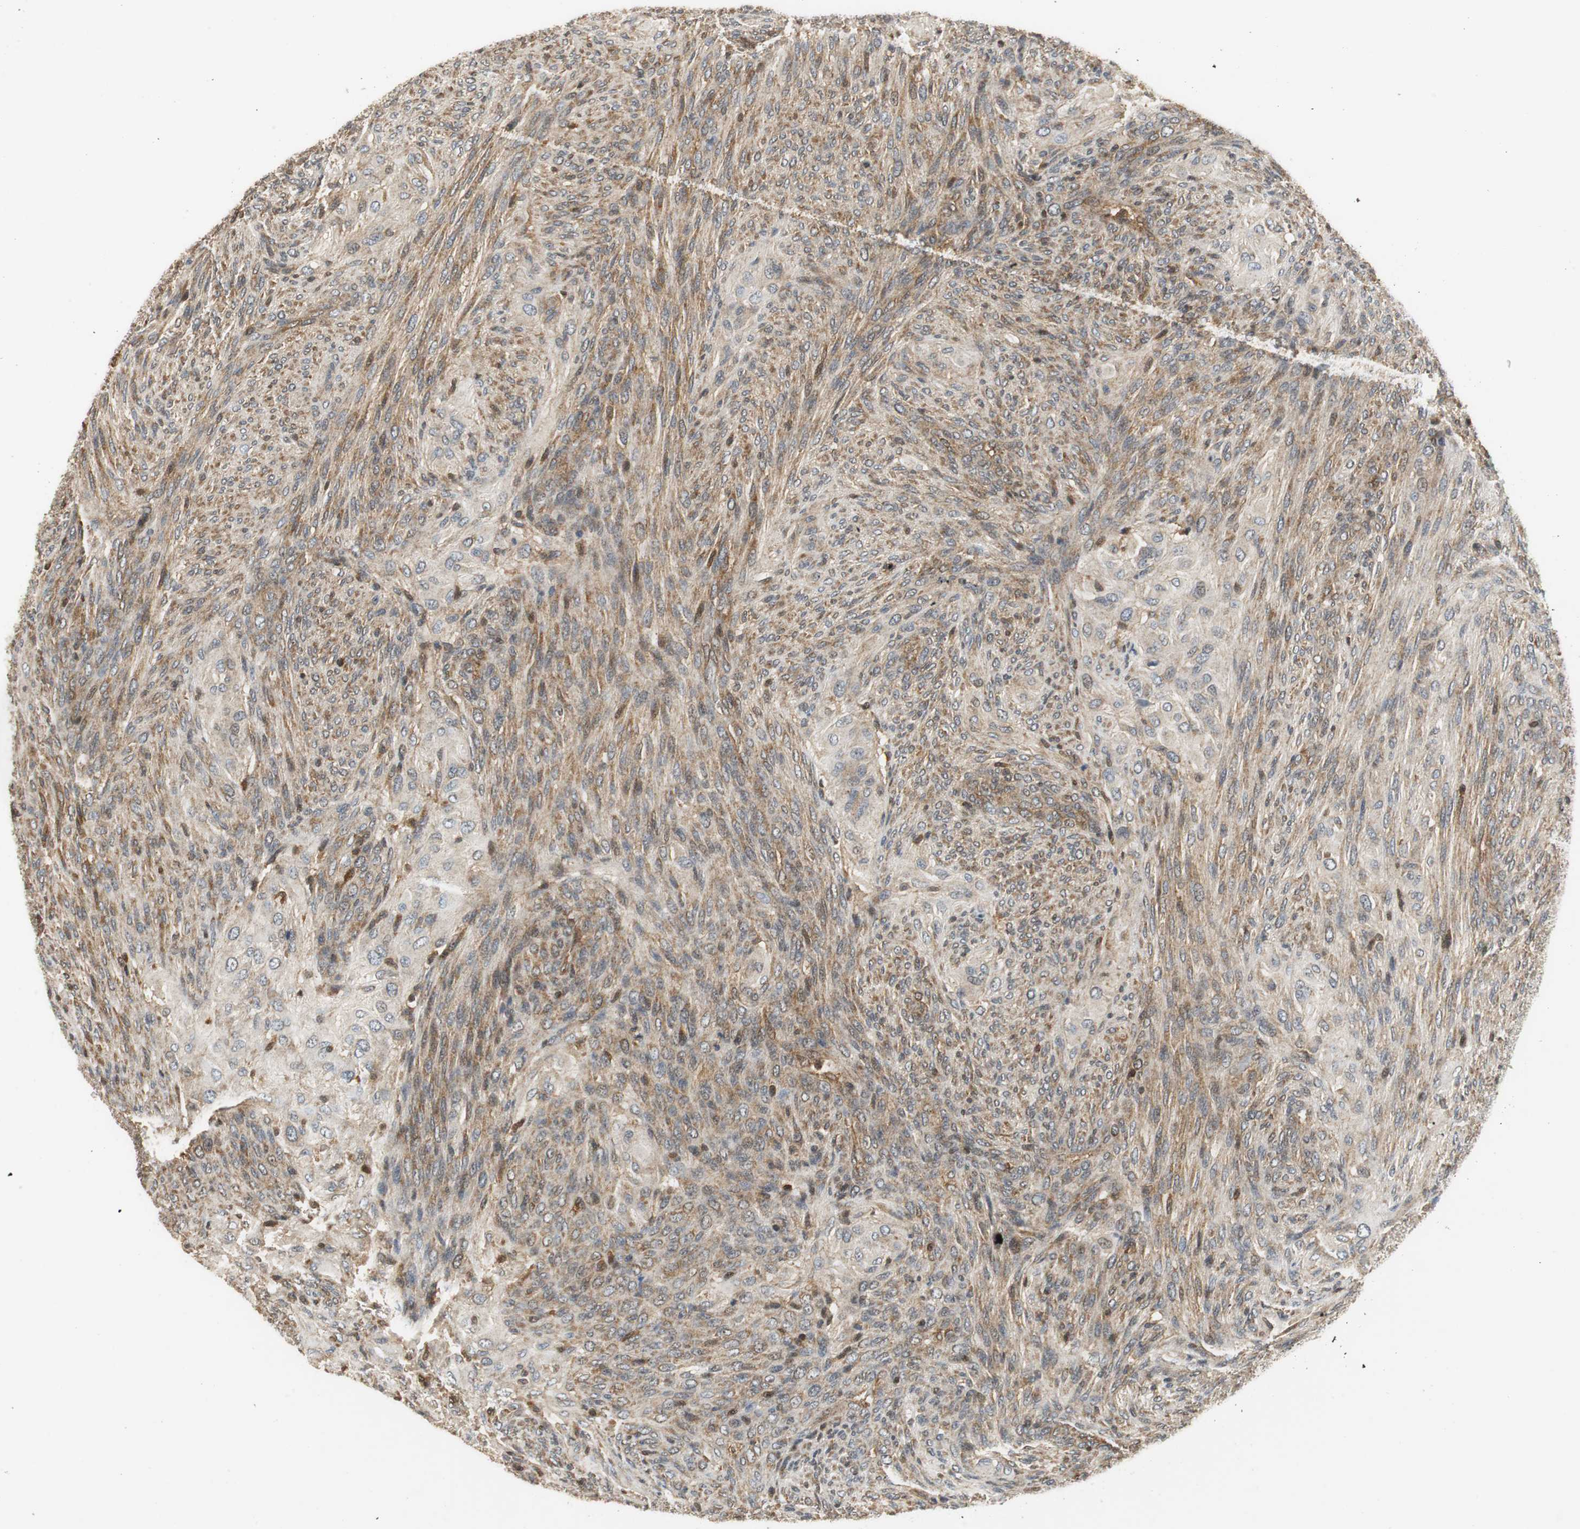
{"staining": {"intensity": "moderate", "quantity": ">75%", "location": "cytoplasmic/membranous"}, "tissue": "glioma", "cell_type": "Tumor cells", "image_type": "cancer", "snomed": [{"axis": "morphology", "description": "Glioma, malignant, High grade"}, {"axis": "topography", "description": "Cerebral cortex"}], "caption": "Human glioma stained with a brown dye exhibits moderate cytoplasmic/membranous positive staining in about >75% of tumor cells.", "gene": "GSDMD", "patient": {"sex": "female", "age": 55}}